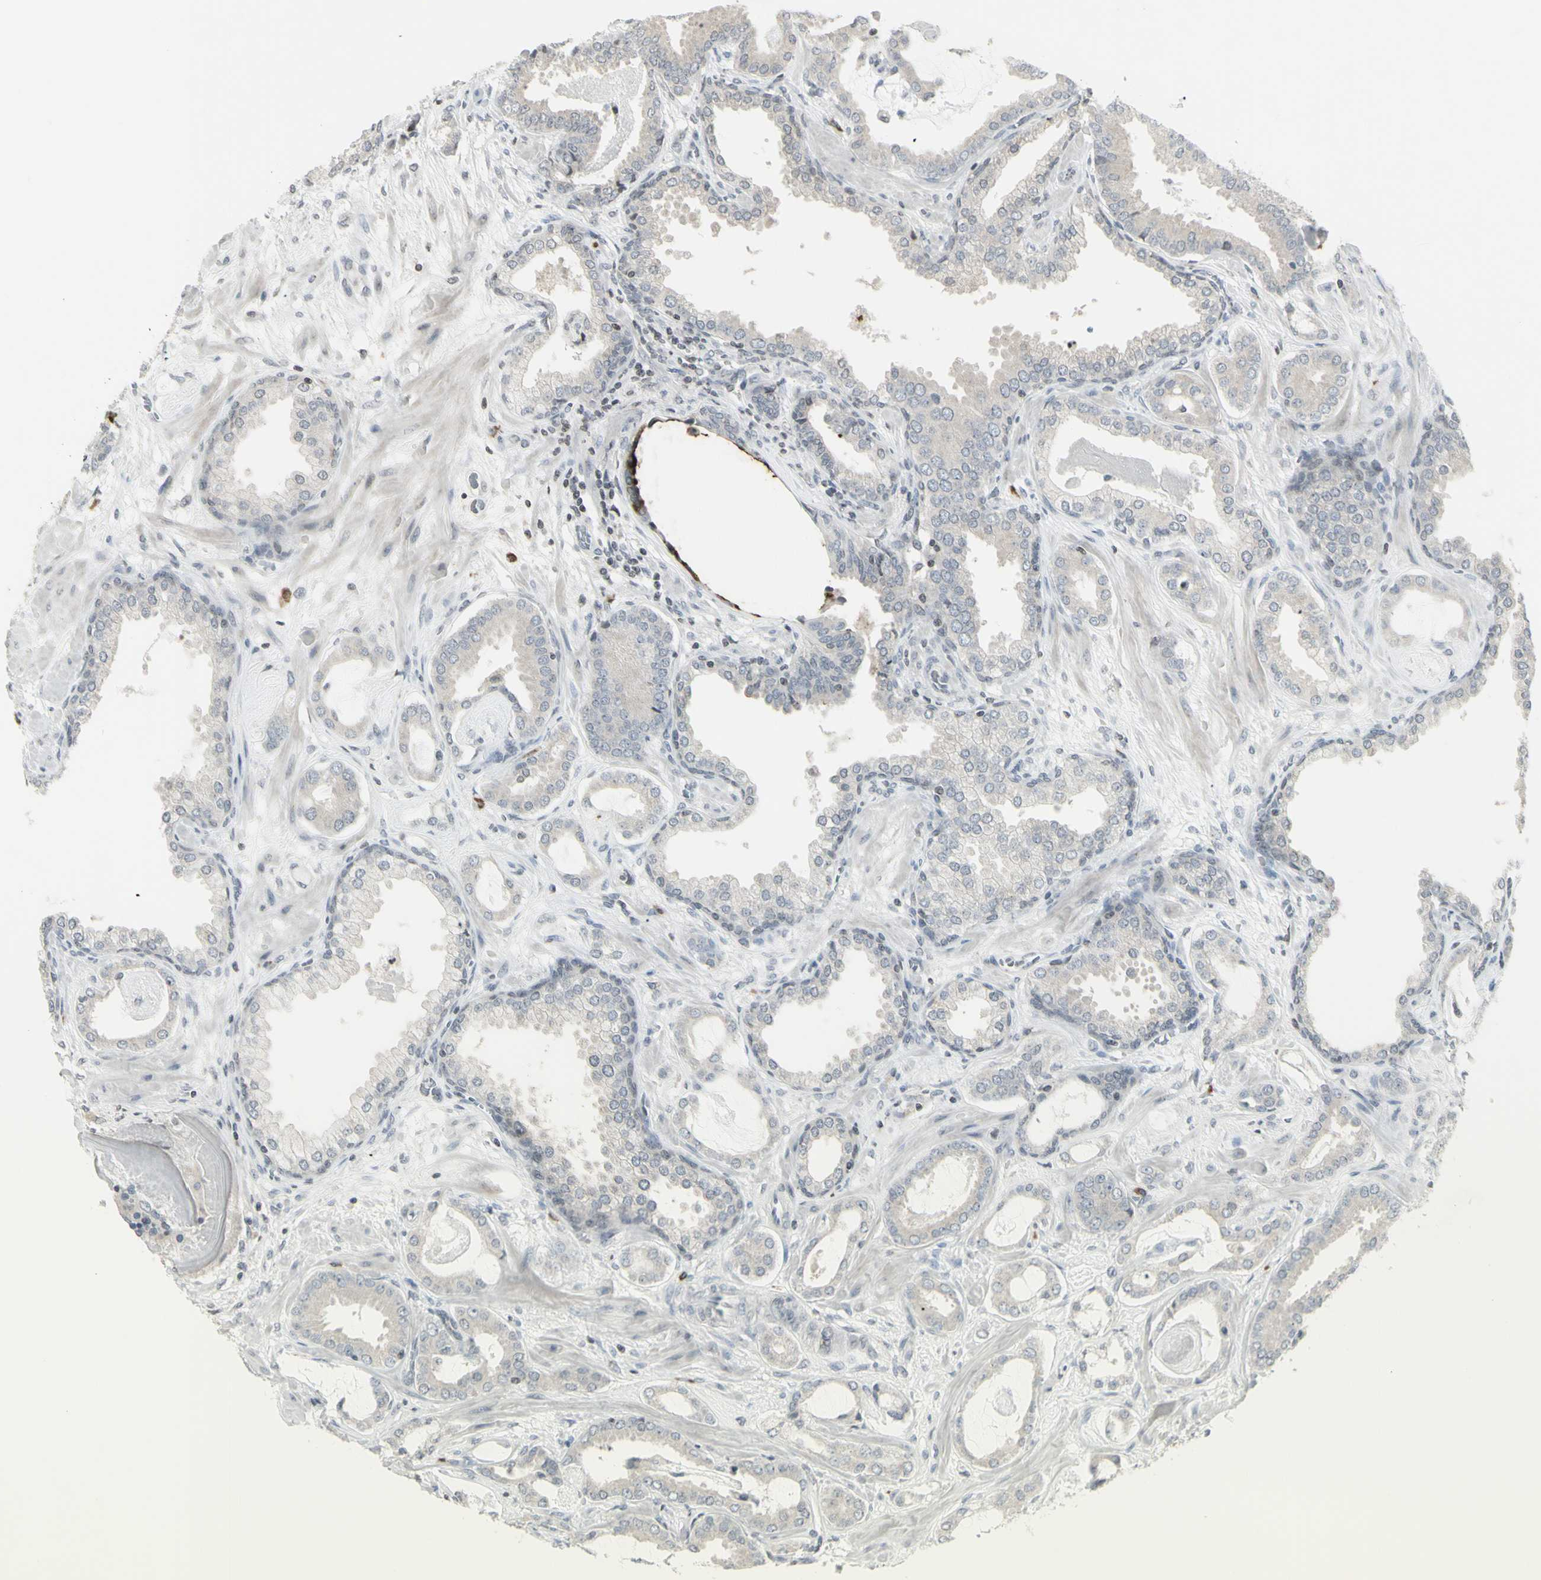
{"staining": {"intensity": "negative", "quantity": "none", "location": "none"}, "tissue": "prostate cancer", "cell_type": "Tumor cells", "image_type": "cancer", "snomed": [{"axis": "morphology", "description": "Adenocarcinoma, Low grade"}, {"axis": "topography", "description": "Prostate"}], "caption": "Tumor cells show no significant expression in adenocarcinoma (low-grade) (prostate).", "gene": "MUC5AC", "patient": {"sex": "male", "age": 53}}